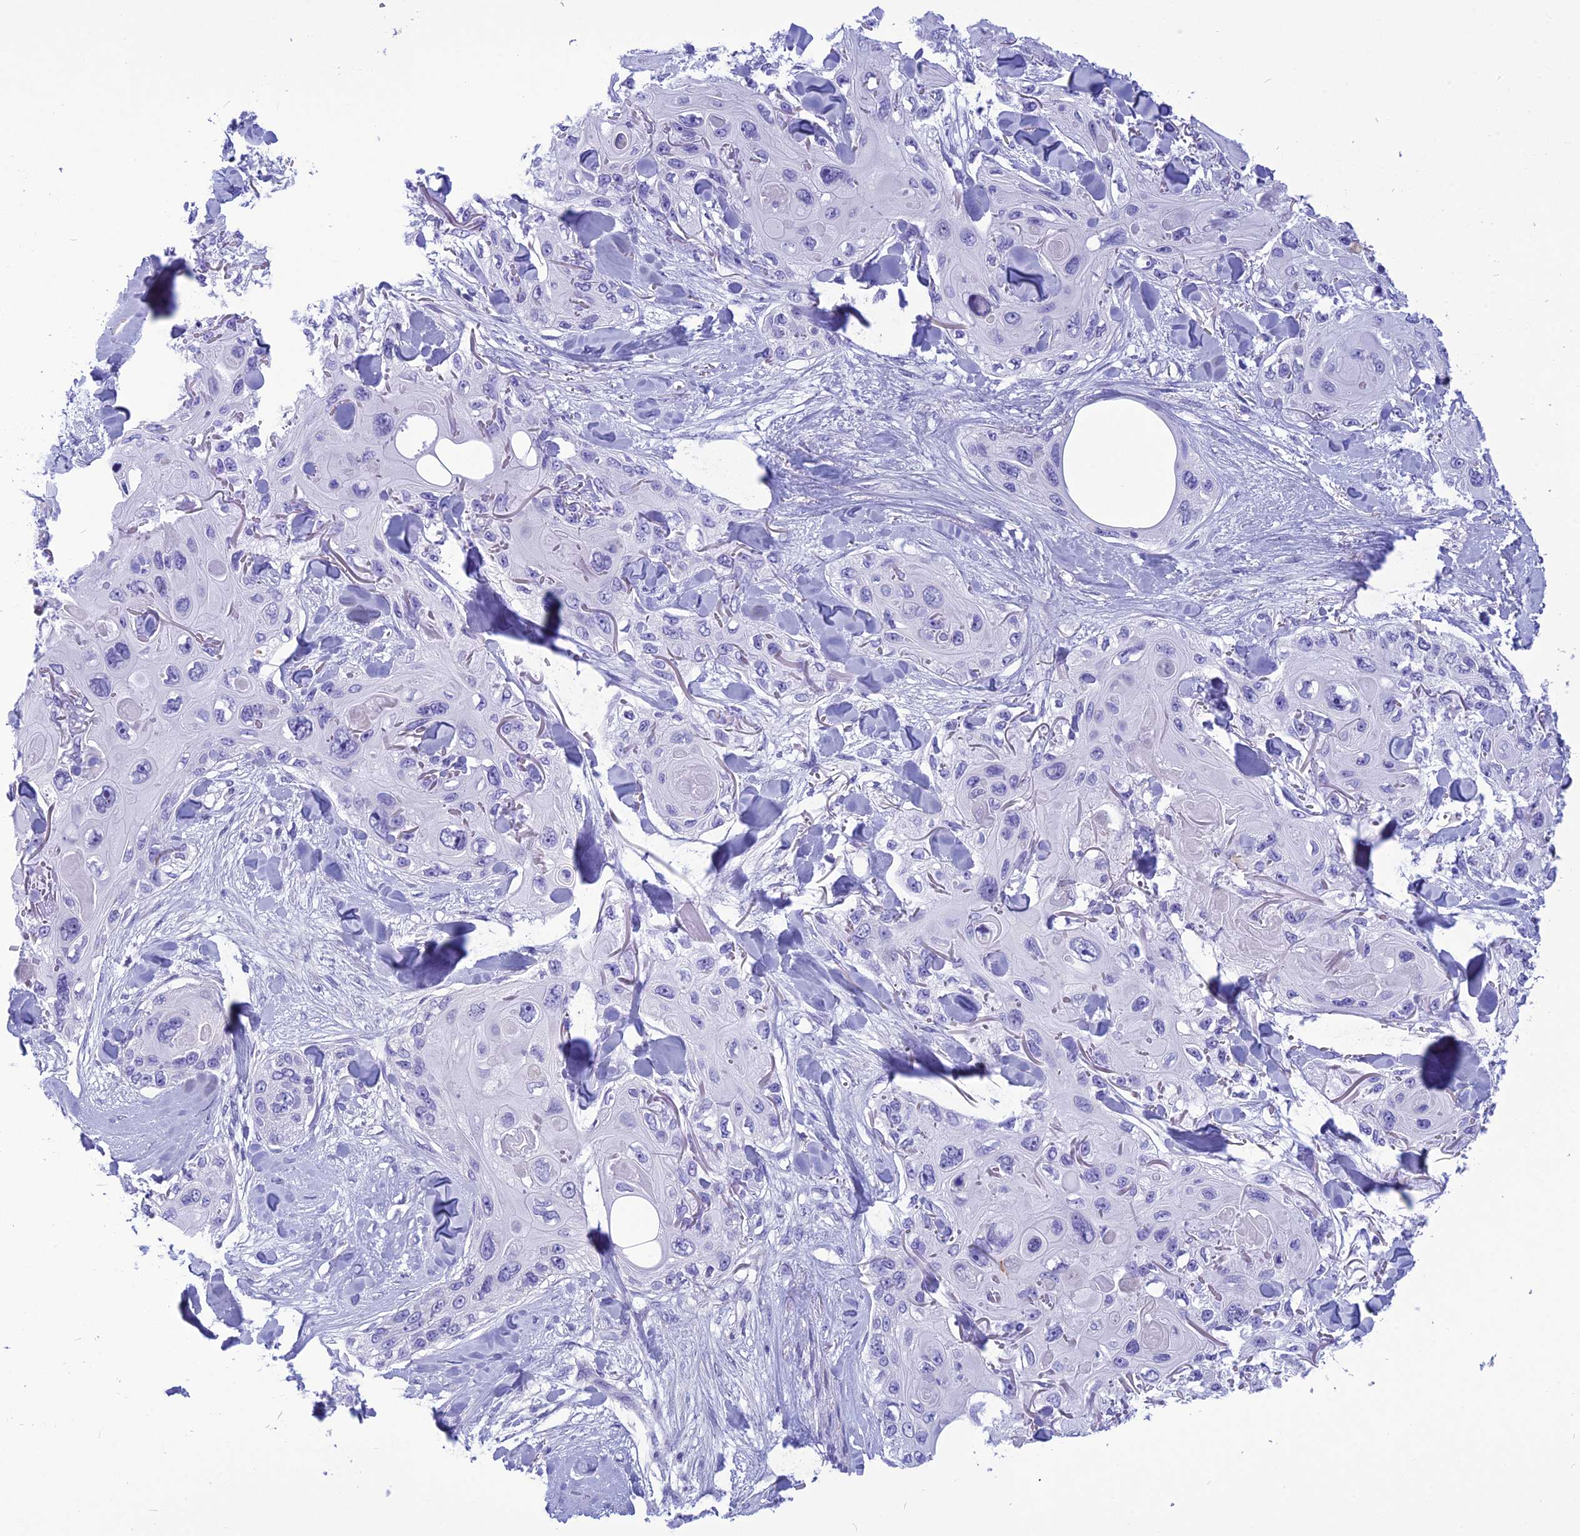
{"staining": {"intensity": "negative", "quantity": "none", "location": "none"}, "tissue": "skin cancer", "cell_type": "Tumor cells", "image_type": "cancer", "snomed": [{"axis": "morphology", "description": "Normal tissue, NOS"}, {"axis": "morphology", "description": "Squamous cell carcinoma, NOS"}, {"axis": "topography", "description": "Skin"}], "caption": "IHC histopathology image of human skin cancer (squamous cell carcinoma) stained for a protein (brown), which shows no staining in tumor cells.", "gene": "BBS2", "patient": {"sex": "male", "age": 72}}